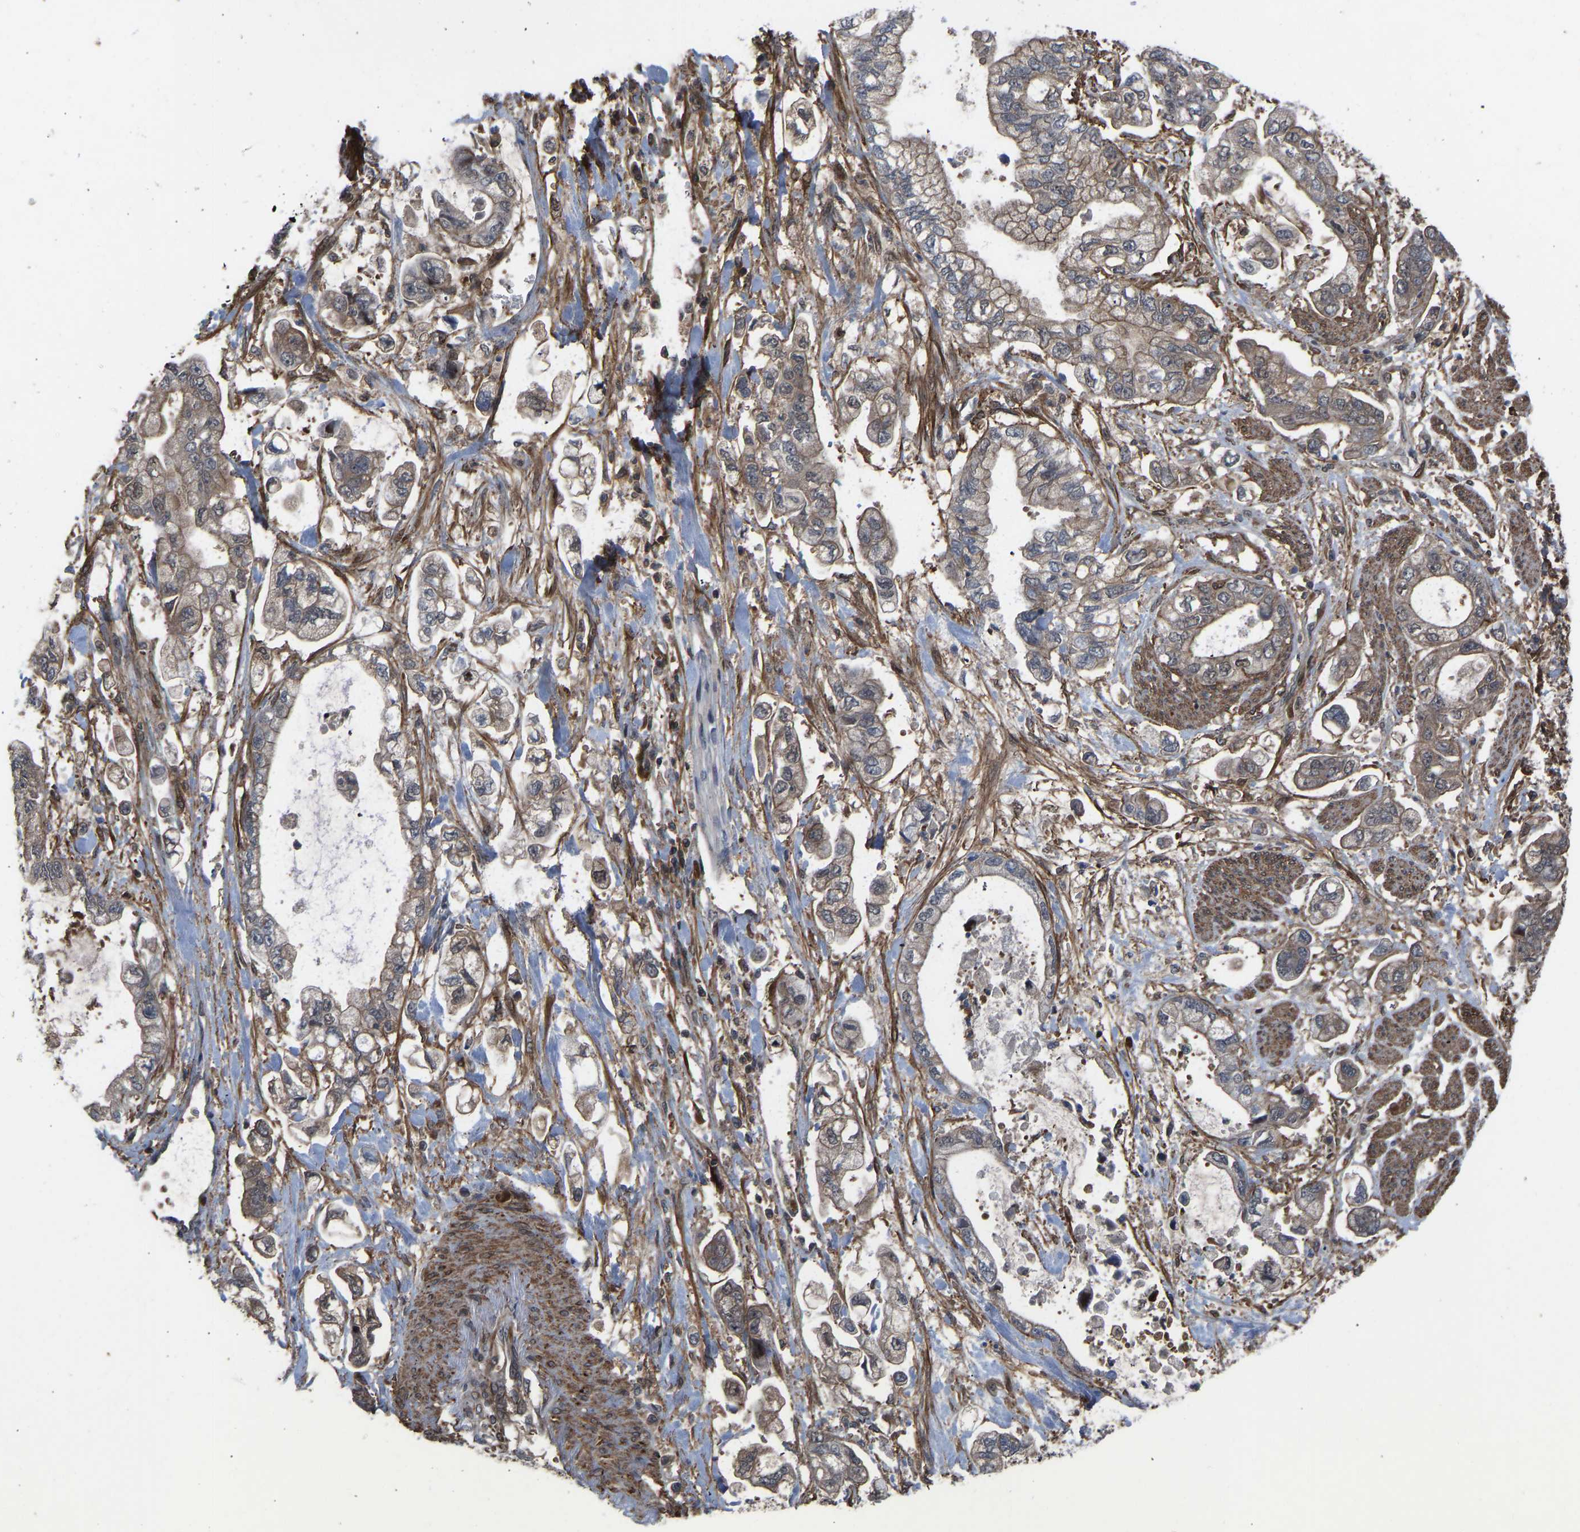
{"staining": {"intensity": "weak", "quantity": ">75%", "location": "cytoplasmic/membranous"}, "tissue": "stomach cancer", "cell_type": "Tumor cells", "image_type": "cancer", "snomed": [{"axis": "morphology", "description": "Normal tissue, NOS"}, {"axis": "morphology", "description": "Adenocarcinoma, NOS"}, {"axis": "topography", "description": "Stomach"}], "caption": "DAB (3,3'-diaminobenzidine) immunohistochemical staining of human stomach adenocarcinoma shows weak cytoplasmic/membranous protein staining in approximately >75% of tumor cells.", "gene": "CYP7B1", "patient": {"sex": "male", "age": 62}}